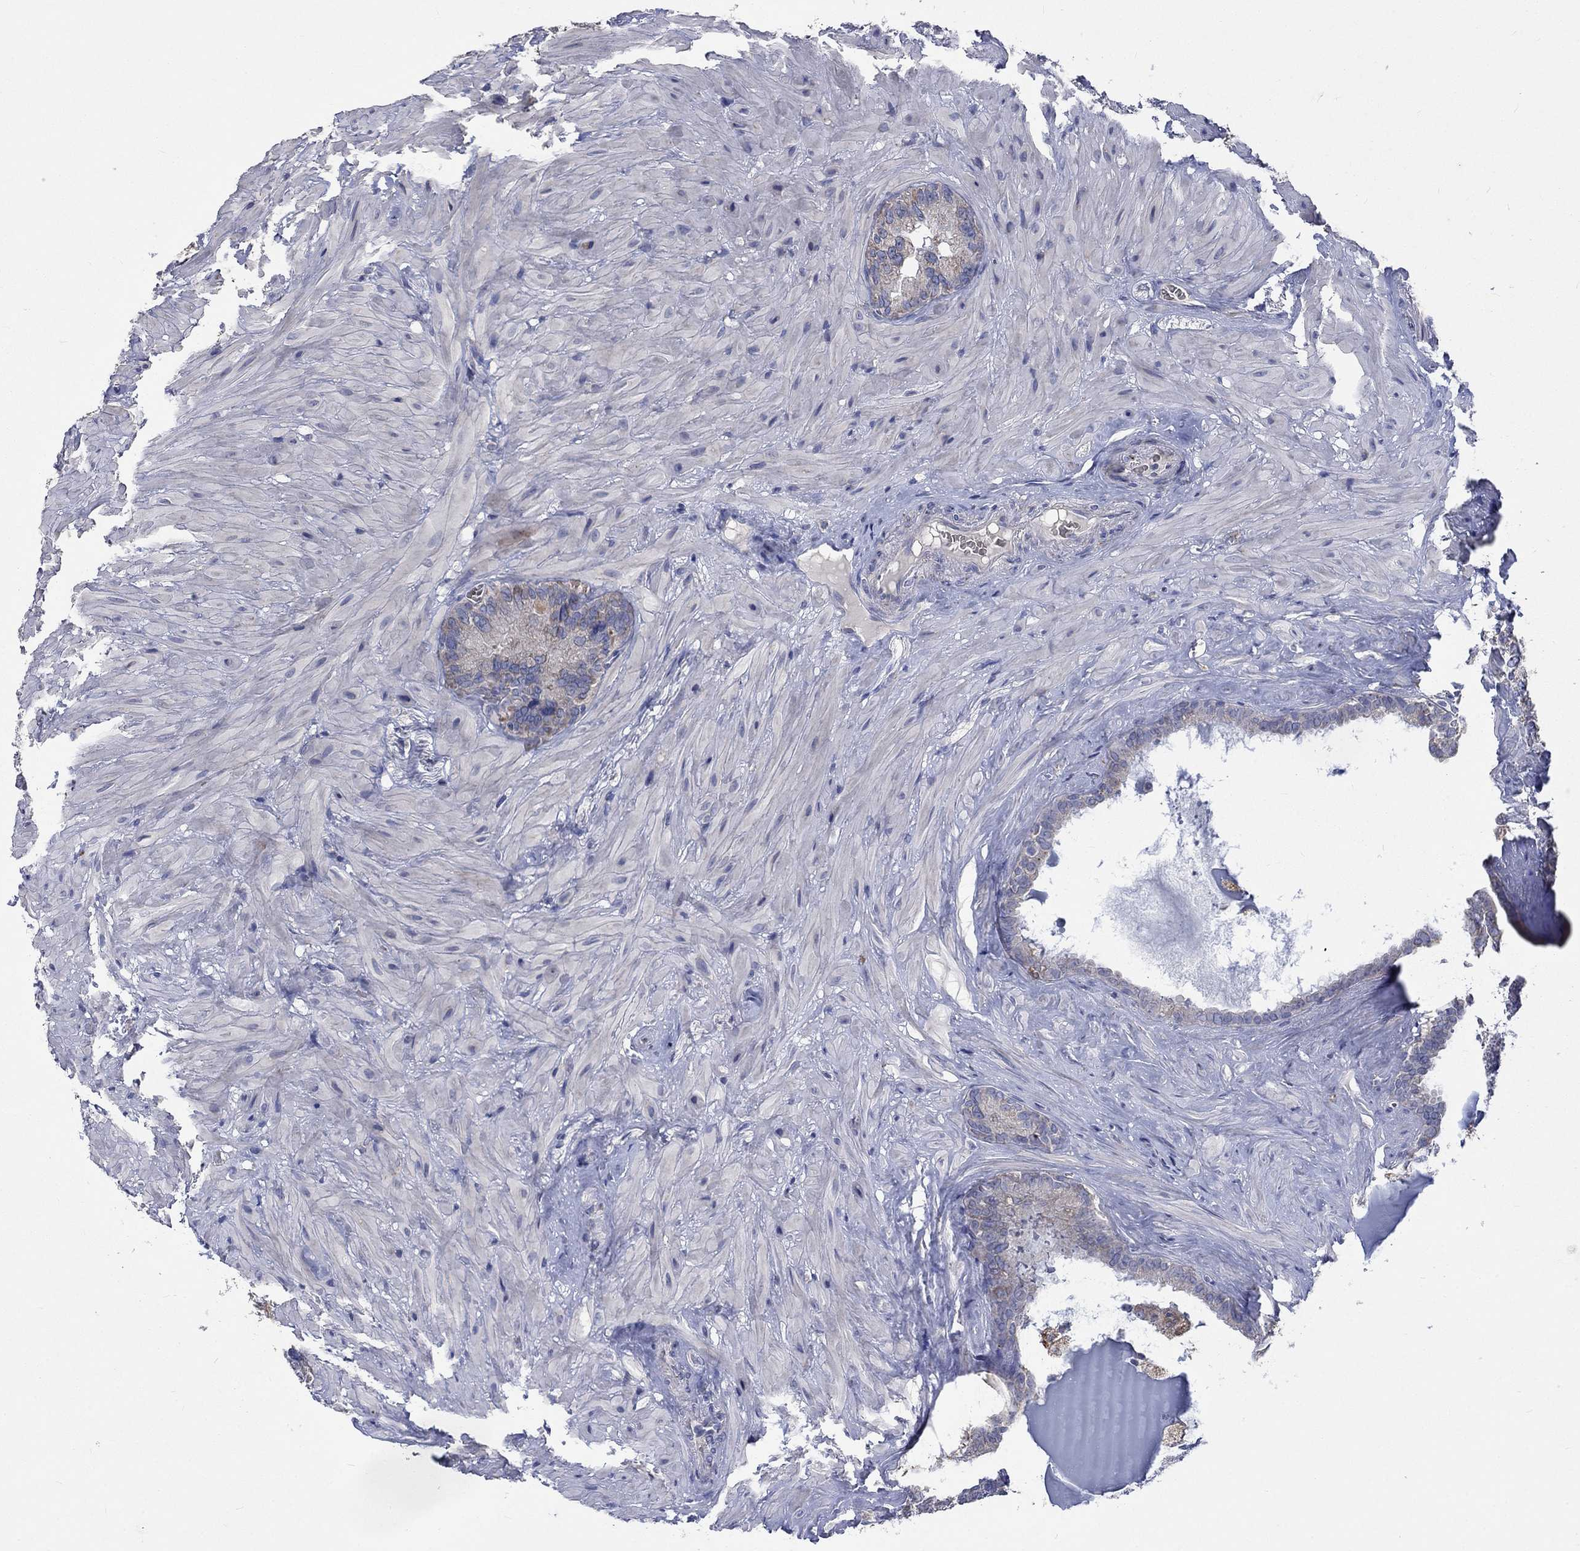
{"staining": {"intensity": "negative", "quantity": "none", "location": "none"}, "tissue": "seminal vesicle", "cell_type": "Glandular cells", "image_type": "normal", "snomed": [{"axis": "morphology", "description": "Normal tissue, NOS"}, {"axis": "topography", "description": "Seminal veicle"}], "caption": "An IHC histopathology image of benign seminal vesicle is shown. There is no staining in glandular cells of seminal vesicle.", "gene": "UGT8", "patient": {"sex": "male", "age": 72}}